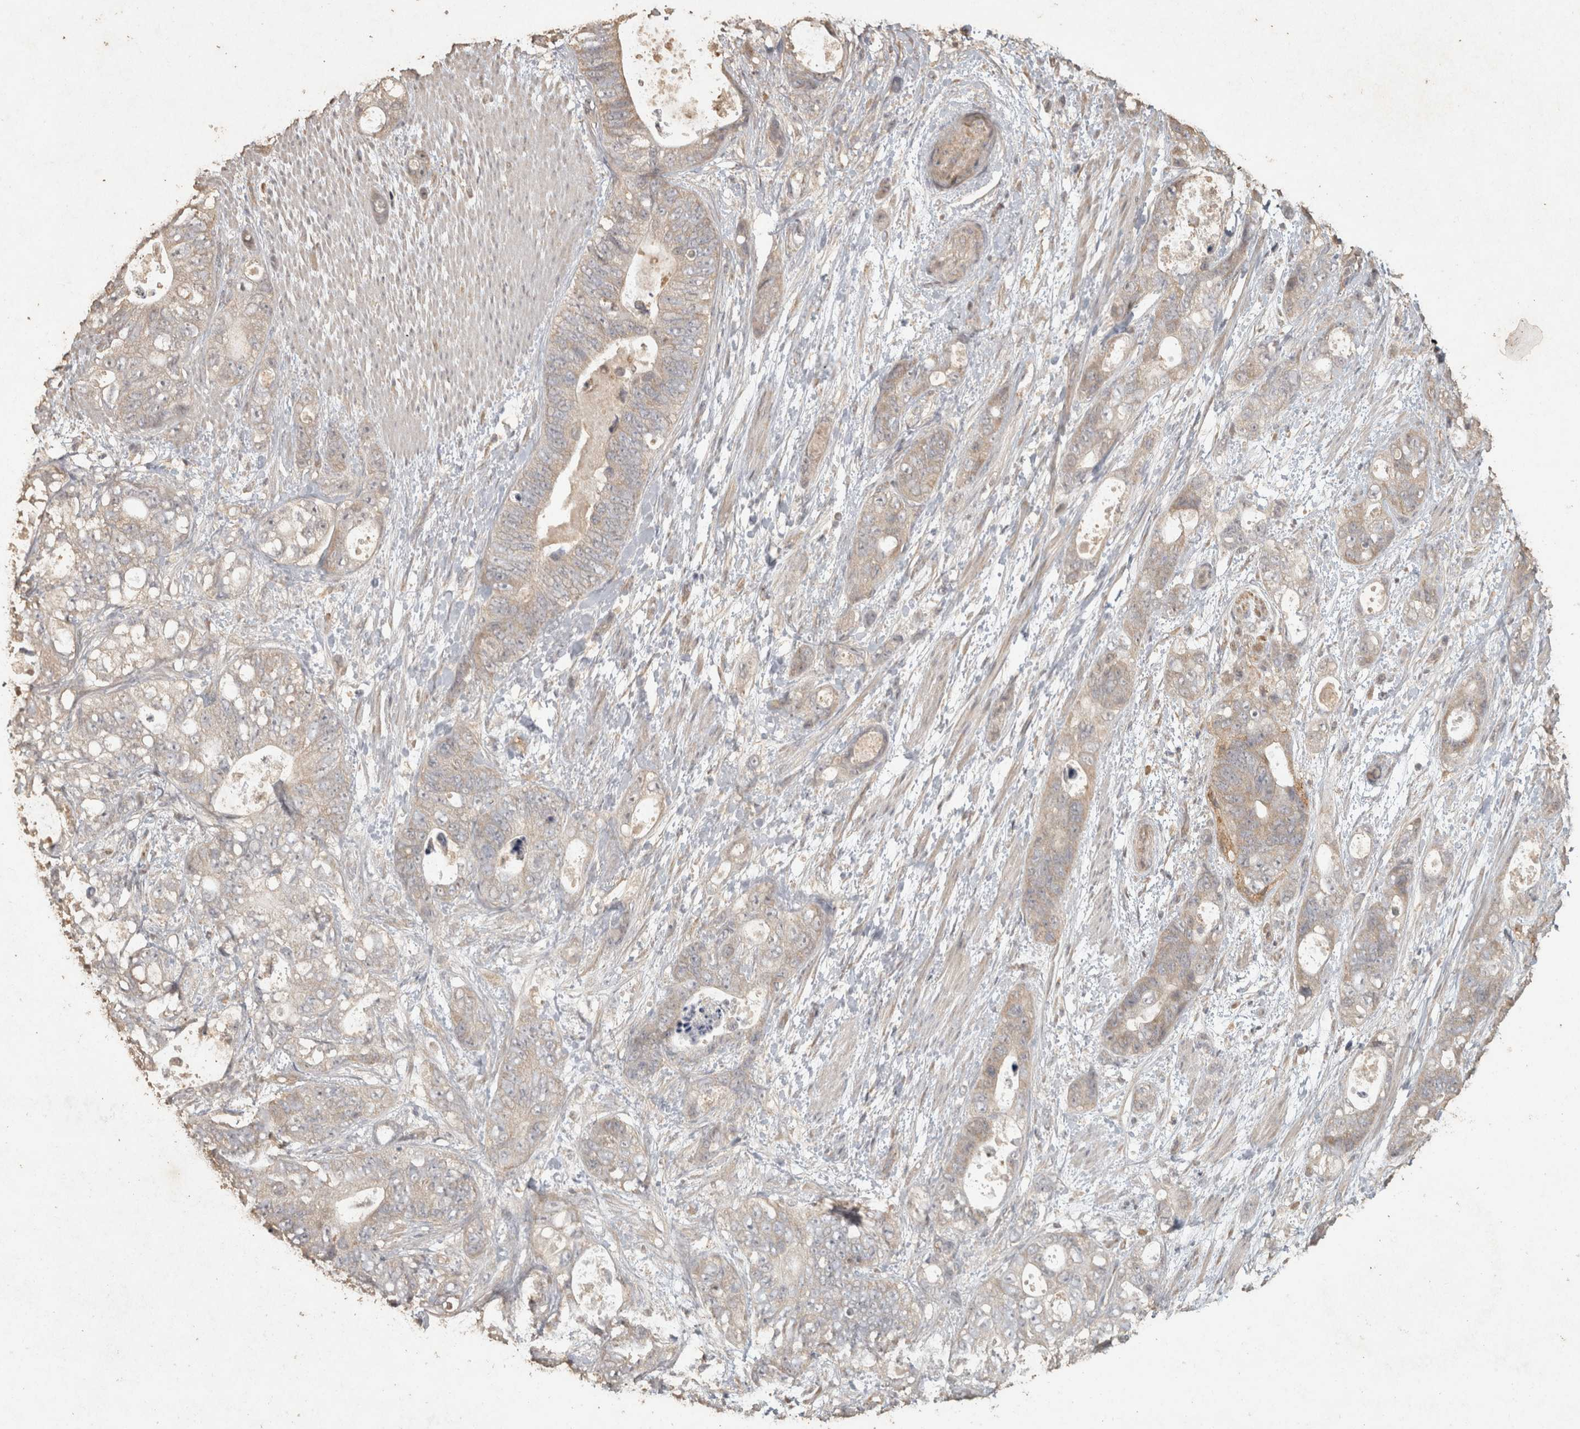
{"staining": {"intensity": "weak", "quantity": ">75%", "location": "cytoplasmic/membranous"}, "tissue": "stomach cancer", "cell_type": "Tumor cells", "image_type": "cancer", "snomed": [{"axis": "morphology", "description": "Normal tissue, NOS"}, {"axis": "morphology", "description": "Adenocarcinoma, NOS"}, {"axis": "topography", "description": "Stomach"}], "caption": "DAB (3,3'-diaminobenzidine) immunohistochemical staining of human adenocarcinoma (stomach) demonstrates weak cytoplasmic/membranous protein staining in approximately >75% of tumor cells.", "gene": "OSTN", "patient": {"sex": "female", "age": 89}}